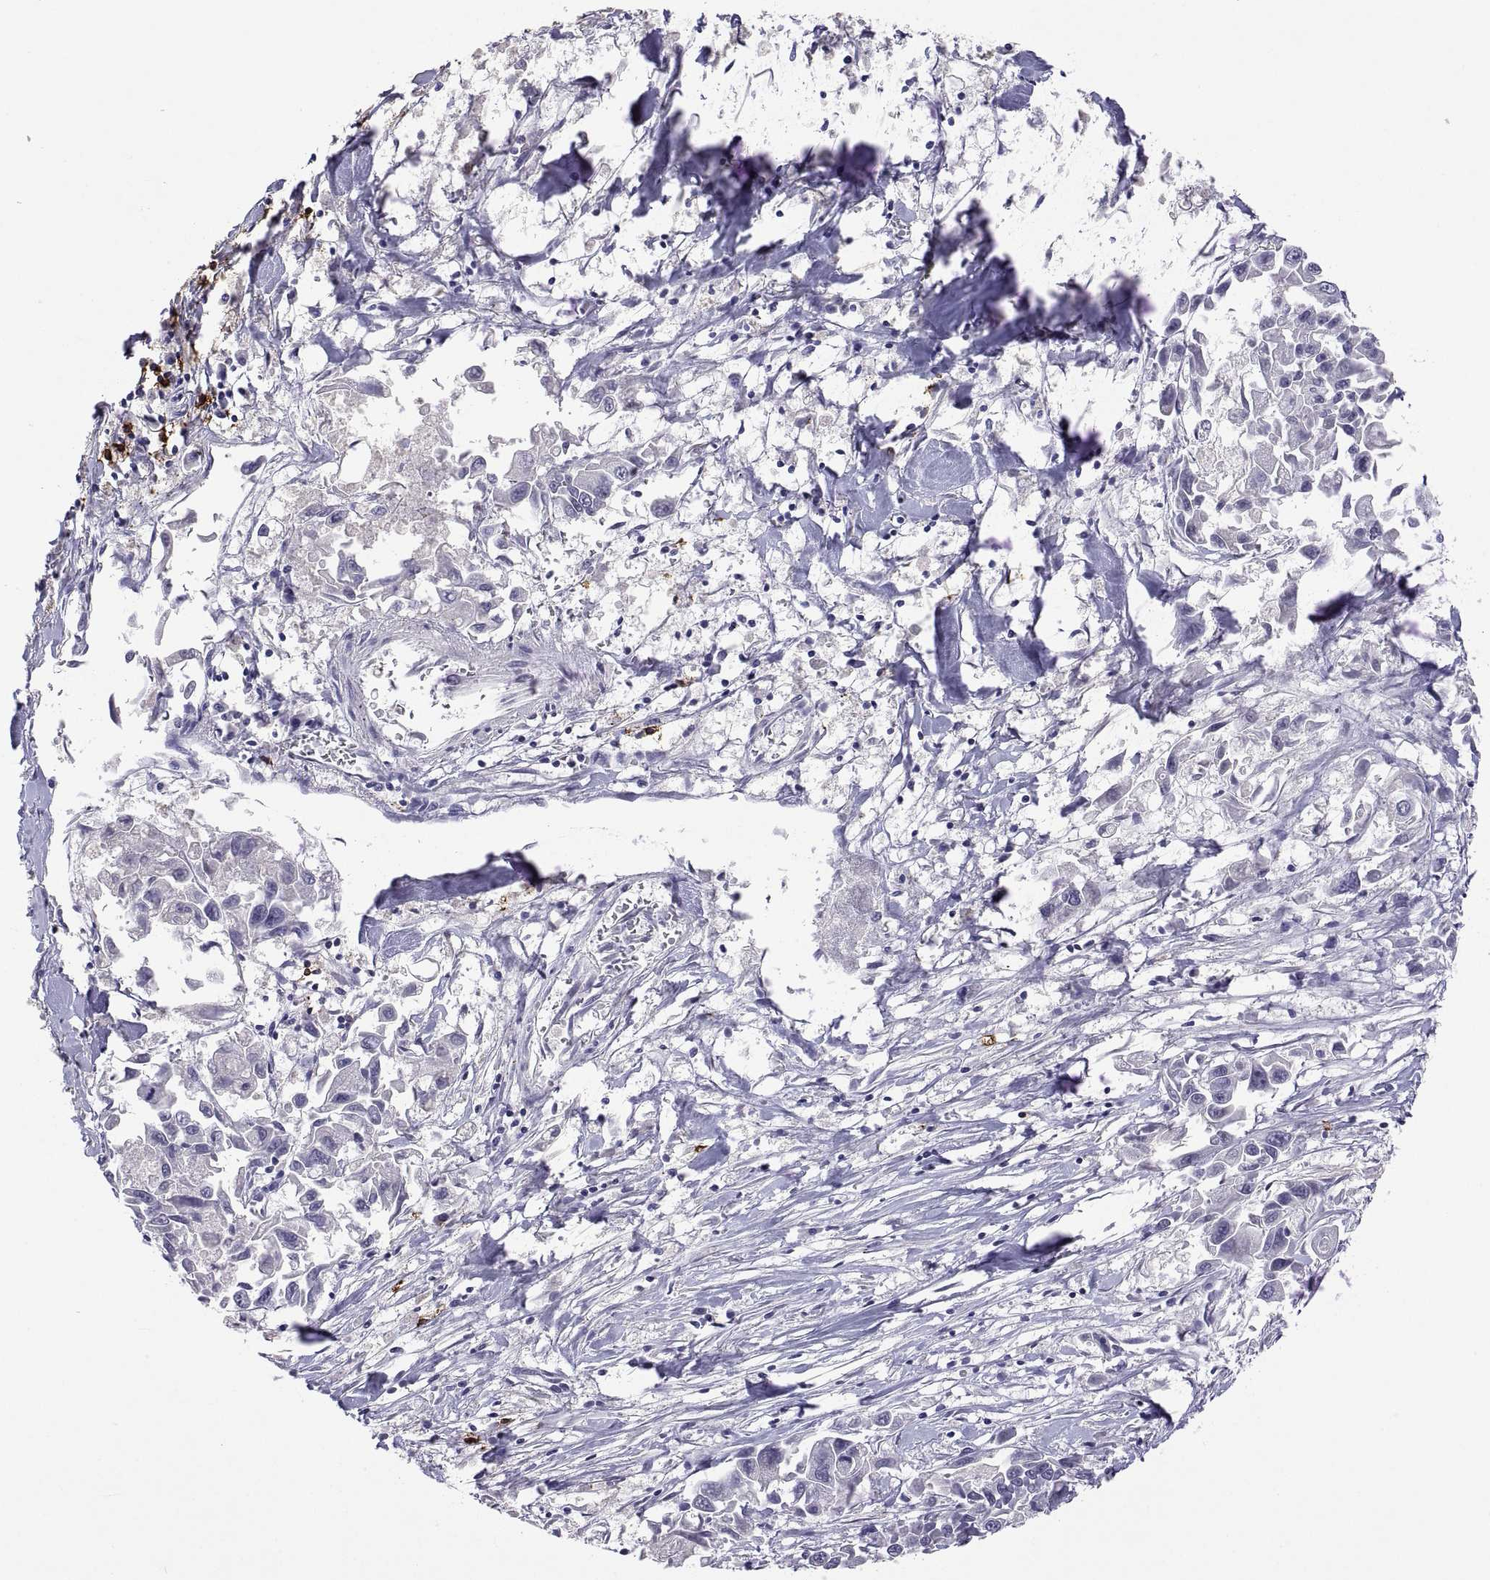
{"staining": {"intensity": "negative", "quantity": "none", "location": "none"}, "tissue": "pancreatic cancer", "cell_type": "Tumor cells", "image_type": "cancer", "snomed": [{"axis": "morphology", "description": "Adenocarcinoma, NOS"}, {"axis": "topography", "description": "Pancreas"}], "caption": "Histopathology image shows no significant protein staining in tumor cells of pancreatic cancer.", "gene": "MS4A1", "patient": {"sex": "female", "age": 83}}